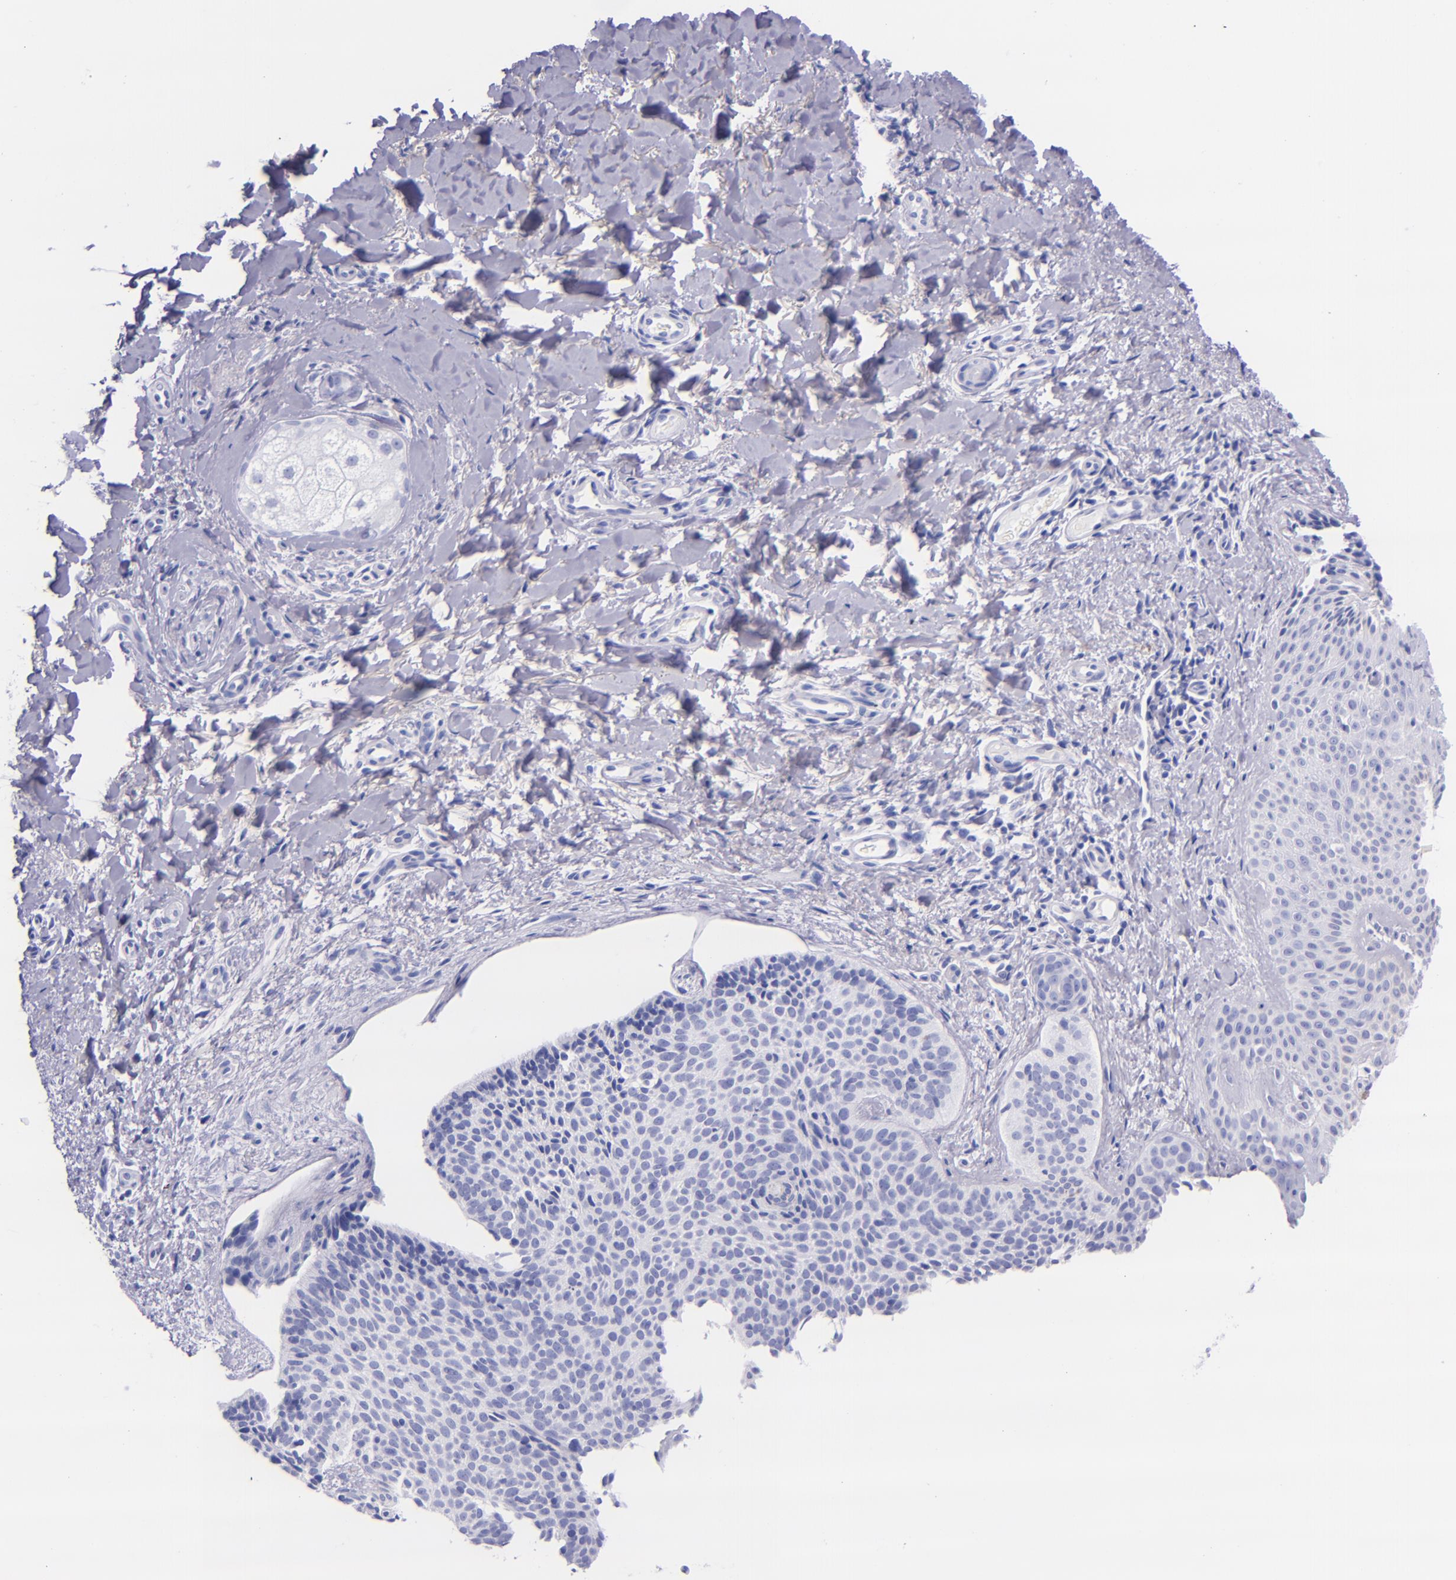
{"staining": {"intensity": "negative", "quantity": "none", "location": "none"}, "tissue": "skin cancer", "cell_type": "Tumor cells", "image_type": "cancer", "snomed": [{"axis": "morphology", "description": "Basal cell carcinoma"}, {"axis": "topography", "description": "Skin"}], "caption": "Skin cancer (basal cell carcinoma) was stained to show a protein in brown. There is no significant staining in tumor cells.", "gene": "LAG3", "patient": {"sex": "female", "age": 78}}